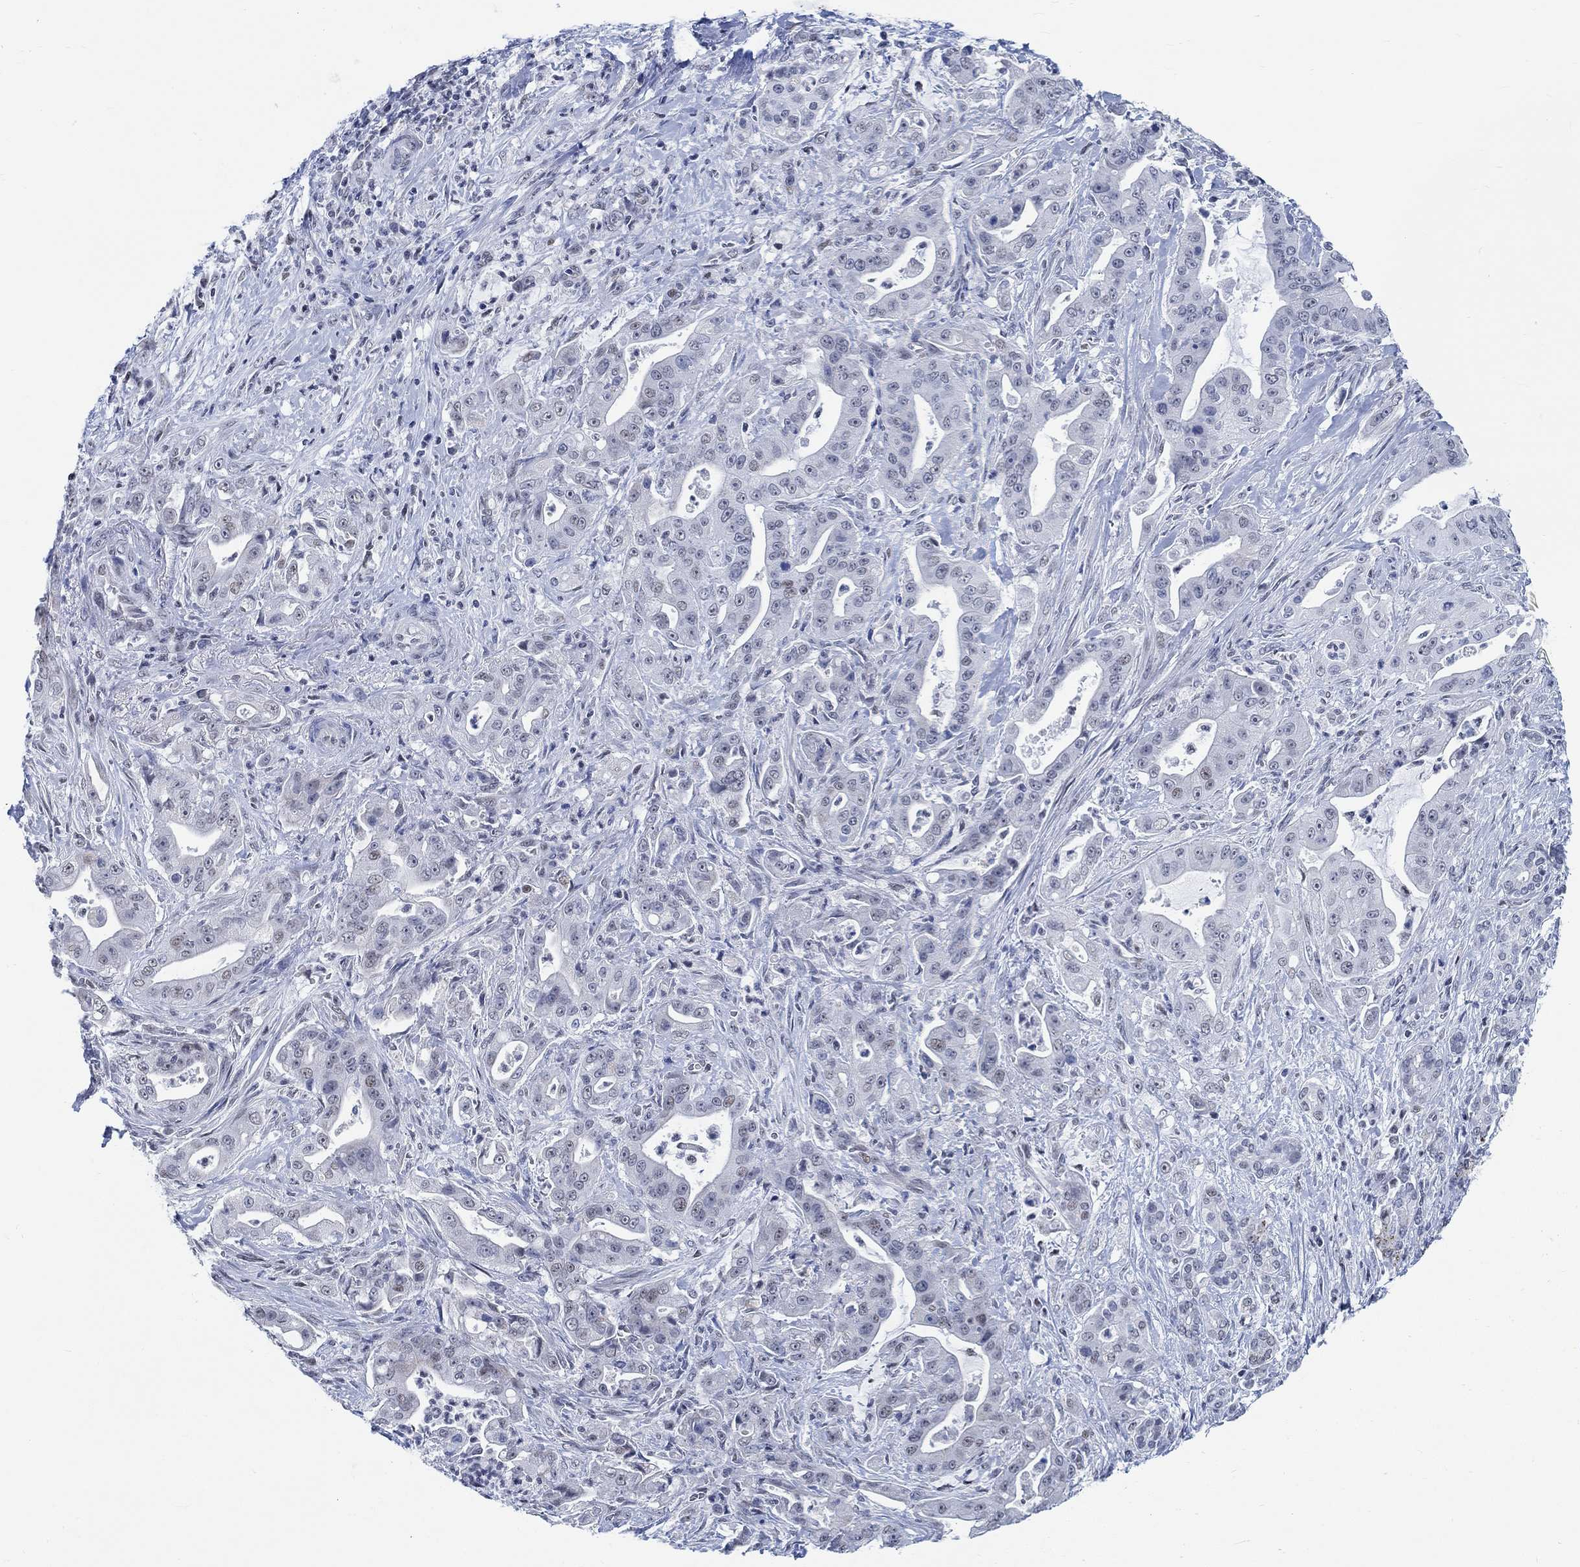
{"staining": {"intensity": "negative", "quantity": "none", "location": "none"}, "tissue": "pancreatic cancer", "cell_type": "Tumor cells", "image_type": "cancer", "snomed": [{"axis": "morphology", "description": "Normal tissue, NOS"}, {"axis": "morphology", "description": "Inflammation, NOS"}, {"axis": "morphology", "description": "Adenocarcinoma, NOS"}, {"axis": "topography", "description": "Pancreas"}], "caption": "Immunohistochemistry (IHC) of pancreatic cancer (adenocarcinoma) reveals no positivity in tumor cells. (DAB IHC with hematoxylin counter stain).", "gene": "KCNH8", "patient": {"sex": "male", "age": 57}}